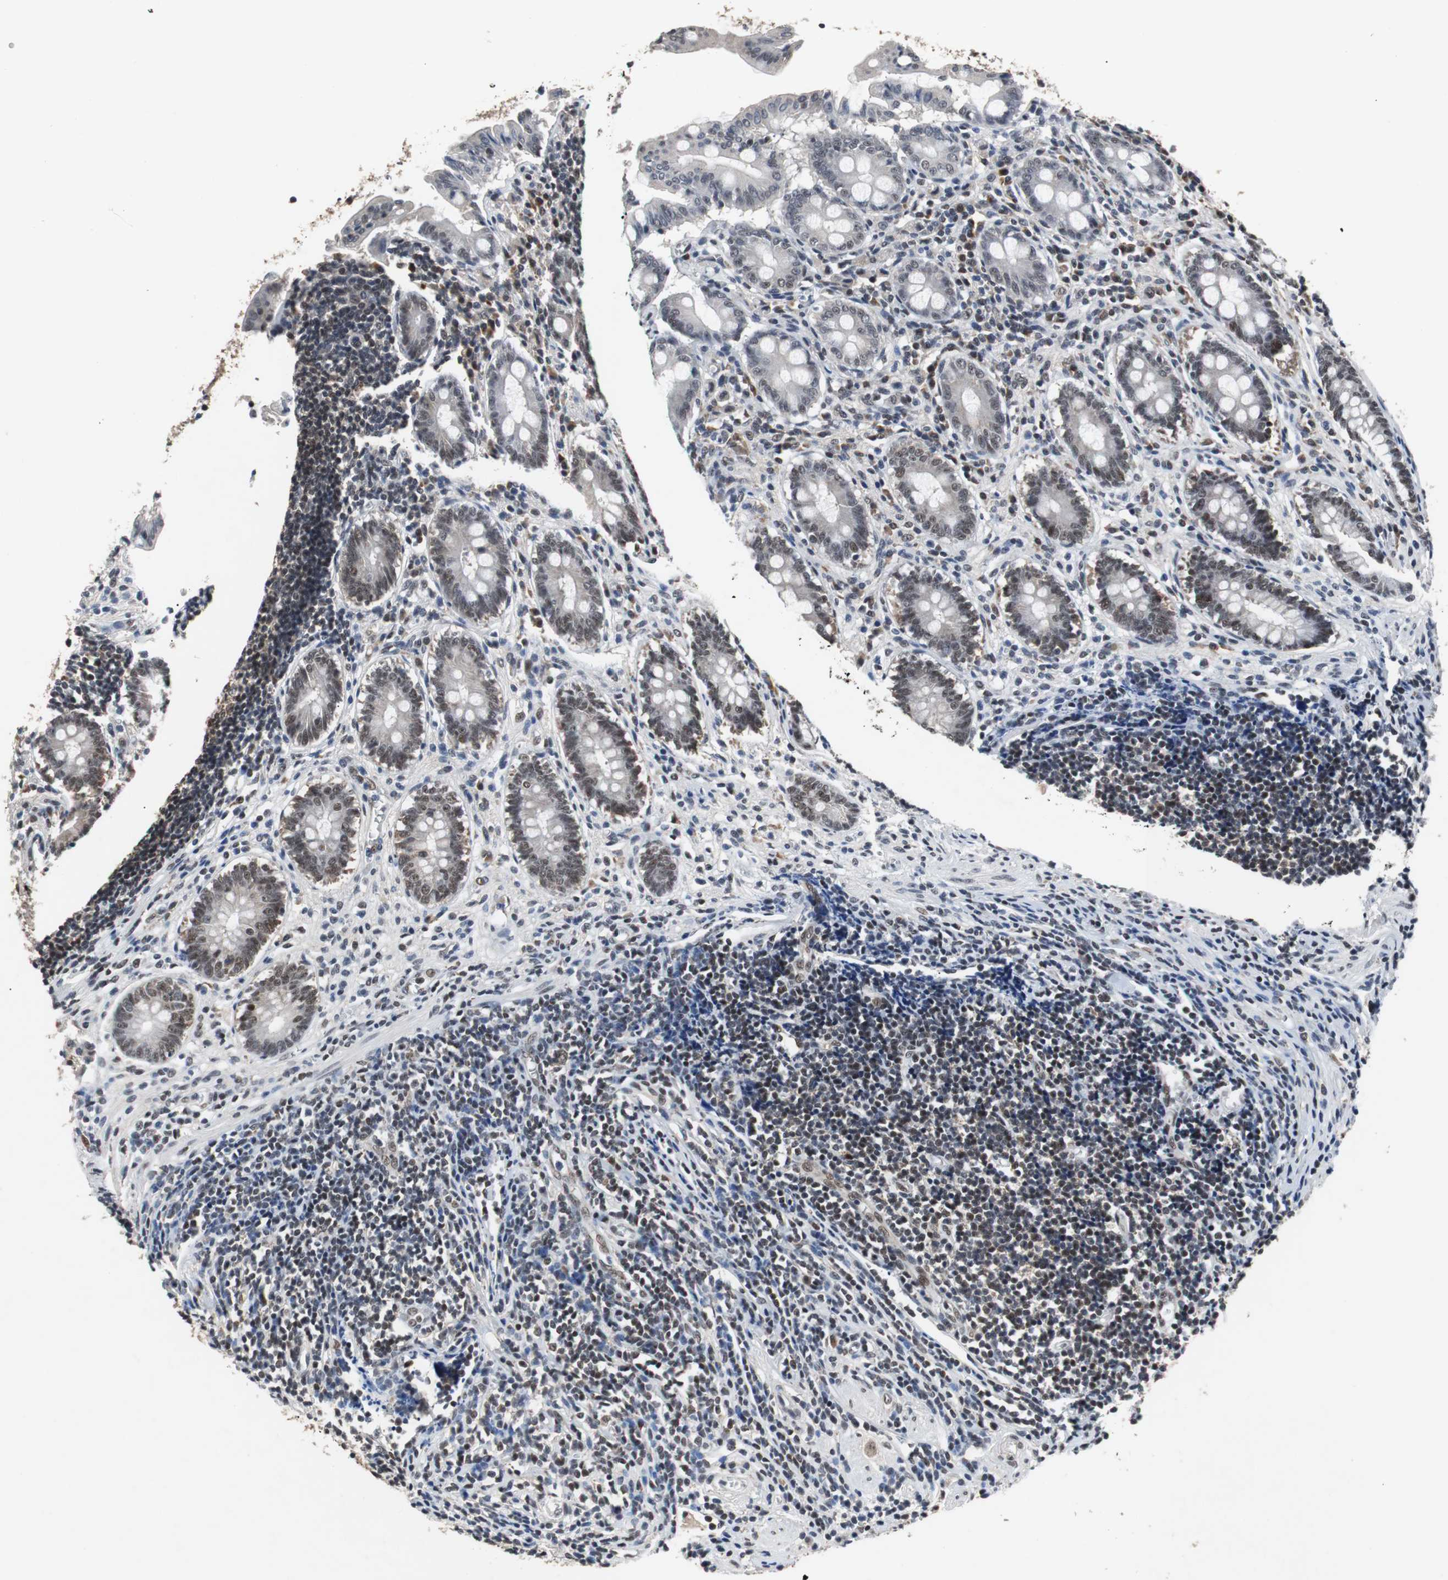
{"staining": {"intensity": "moderate", "quantity": ">75%", "location": "nuclear"}, "tissue": "appendix", "cell_type": "Glandular cells", "image_type": "normal", "snomed": [{"axis": "morphology", "description": "Normal tissue, NOS"}, {"axis": "topography", "description": "Appendix"}], "caption": "High-power microscopy captured an IHC micrograph of normal appendix, revealing moderate nuclear staining in approximately >75% of glandular cells. (DAB (3,3'-diaminobenzidine) = brown stain, brightfield microscopy at high magnification).", "gene": "USP28", "patient": {"sex": "female", "age": 50}}